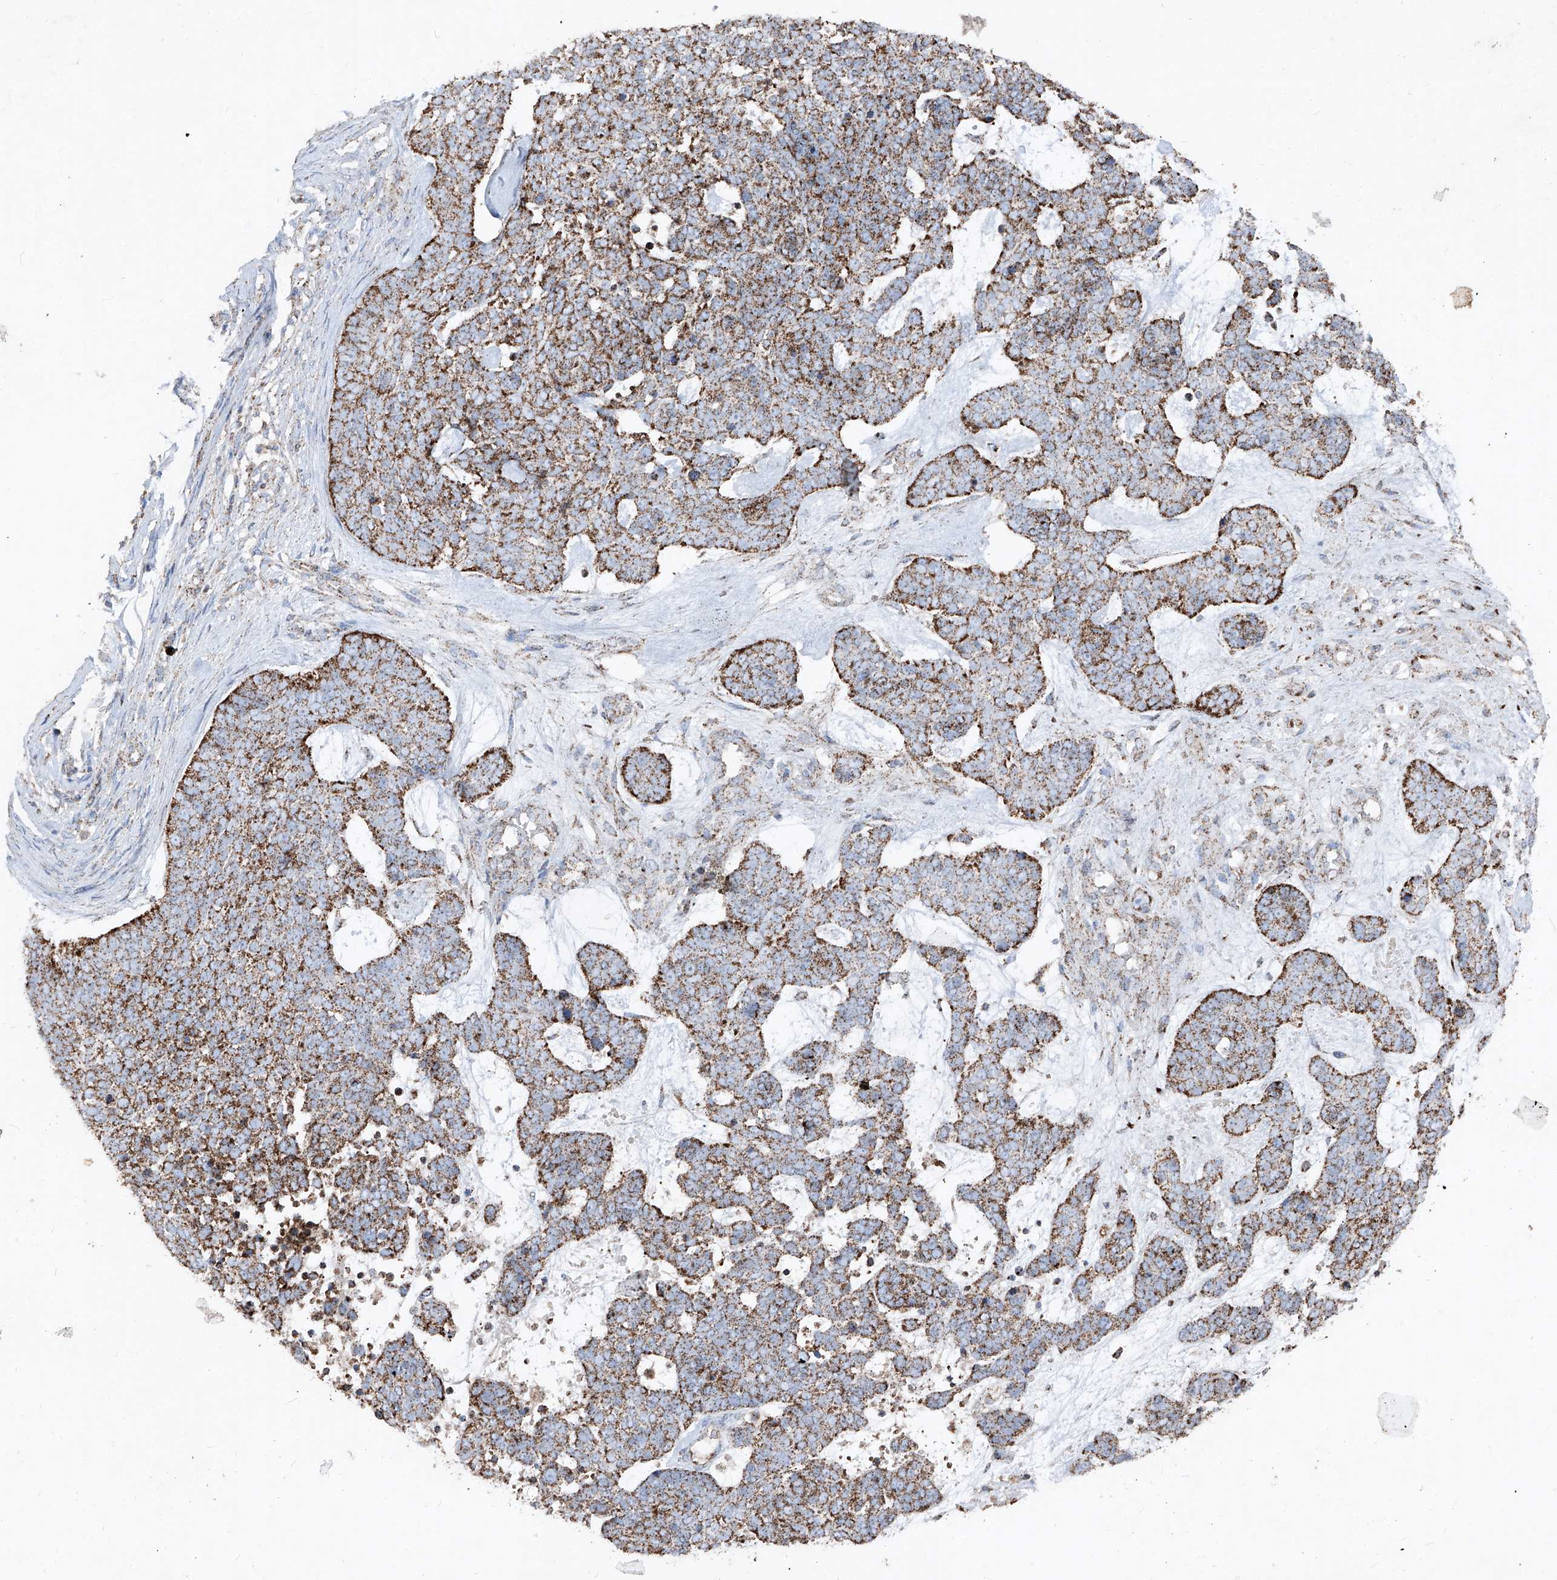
{"staining": {"intensity": "moderate", "quantity": ">75%", "location": "cytoplasmic/membranous"}, "tissue": "skin cancer", "cell_type": "Tumor cells", "image_type": "cancer", "snomed": [{"axis": "morphology", "description": "Basal cell carcinoma"}, {"axis": "topography", "description": "Skin"}], "caption": "Basal cell carcinoma (skin) stained with a brown dye displays moderate cytoplasmic/membranous positive staining in about >75% of tumor cells.", "gene": "ABCD3", "patient": {"sex": "female", "age": 81}}